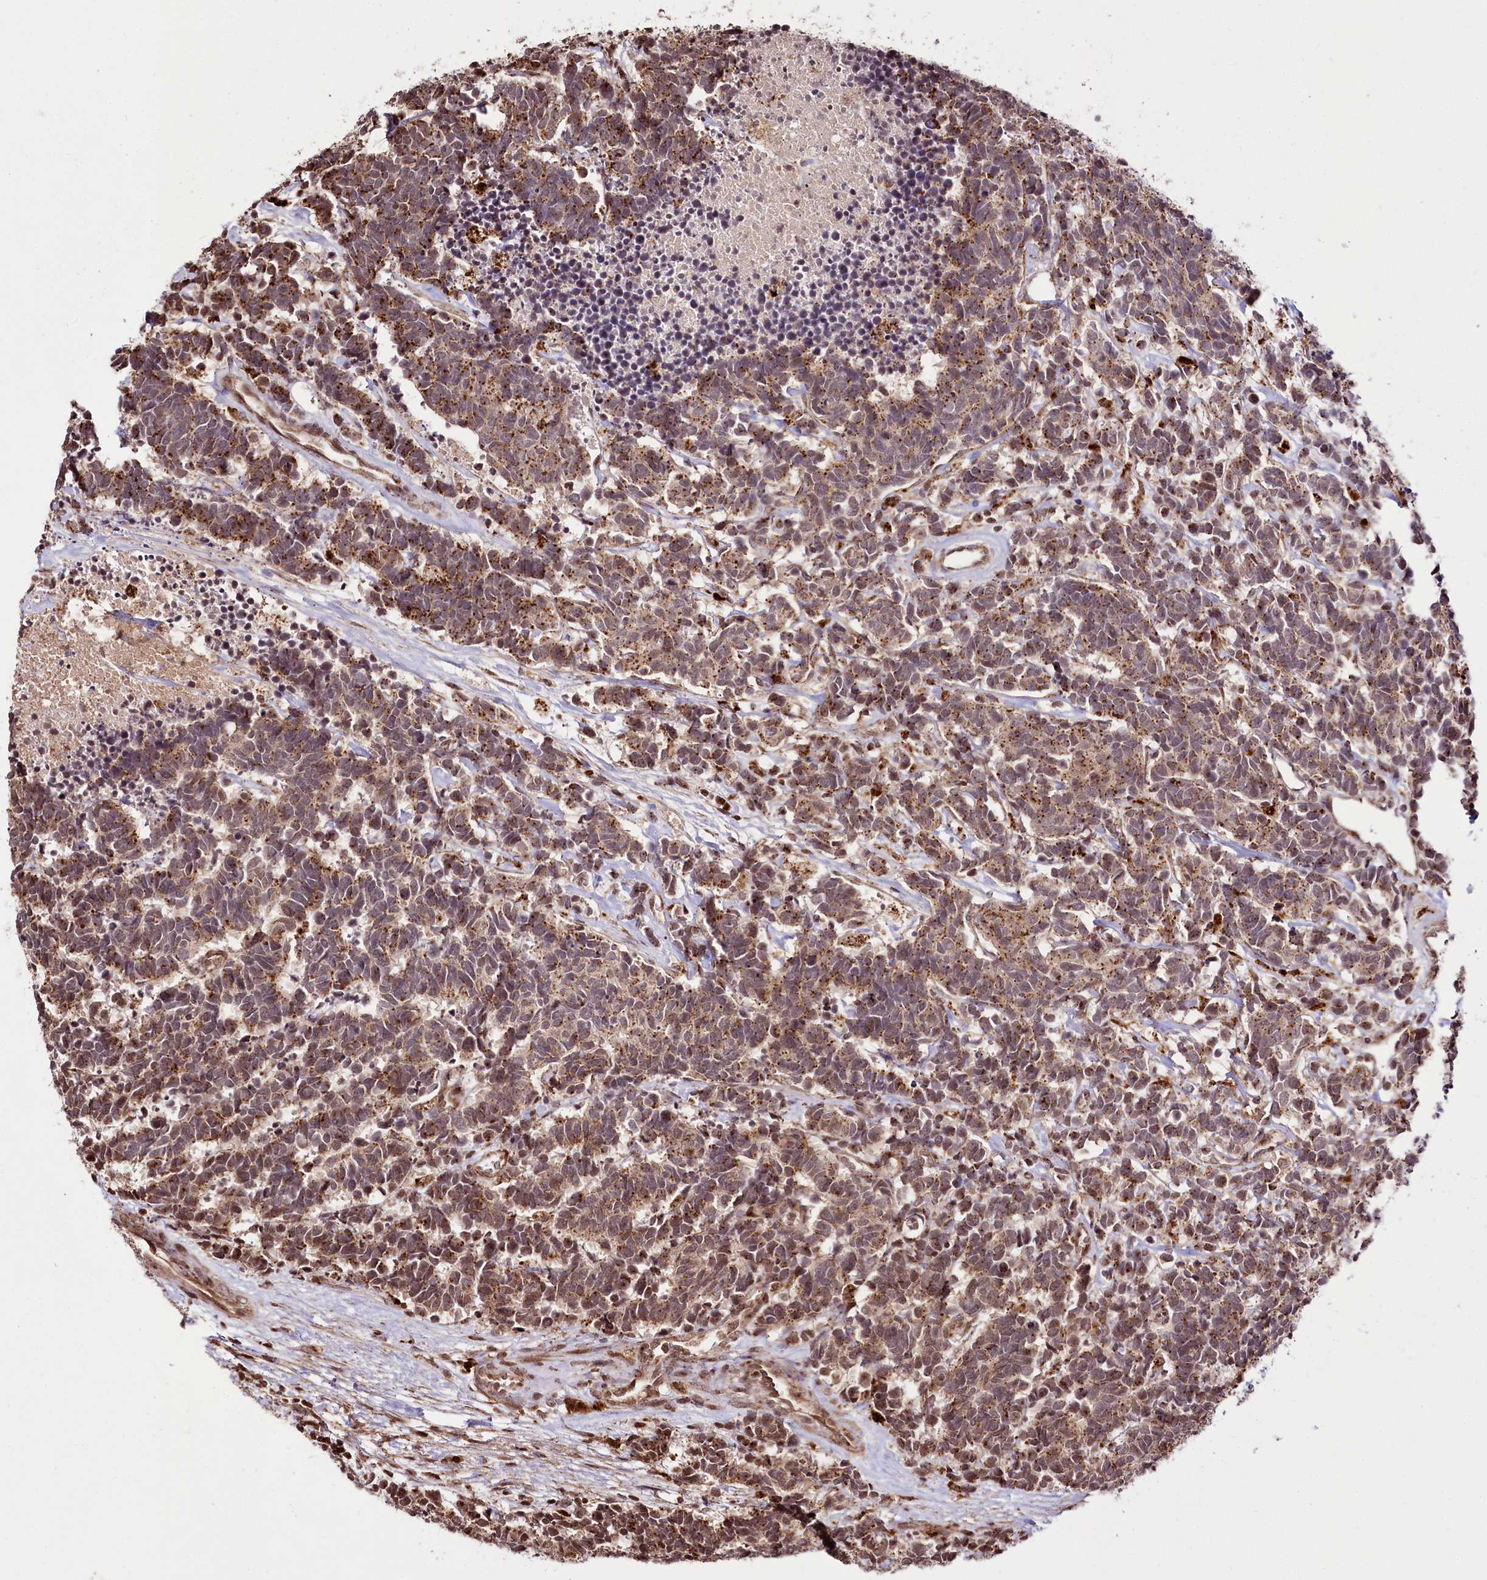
{"staining": {"intensity": "moderate", "quantity": ">75%", "location": "cytoplasmic/membranous"}, "tissue": "carcinoid", "cell_type": "Tumor cells", "image_type": "cancer", "snomed": [{"axis": "morphology", "description": "Carcinoma, NOS"}, {"axis": "morphology", "description": "Carcinoid, malignant, NOS"}, {"axis": "topography", "description": "Urinary bladder"}], "caption": "Immunohistochemistry (DAB (3,3'-diaminobenzidine)) staining of carcinoid reveals moderate cytoplasmic/membranous protein positivity in approximately >75% of tumor cells. (IHC, brightfield microscopy, high magnification).", "gene": "HOXC8", "patient": {"sex": "male", "age": 57}}